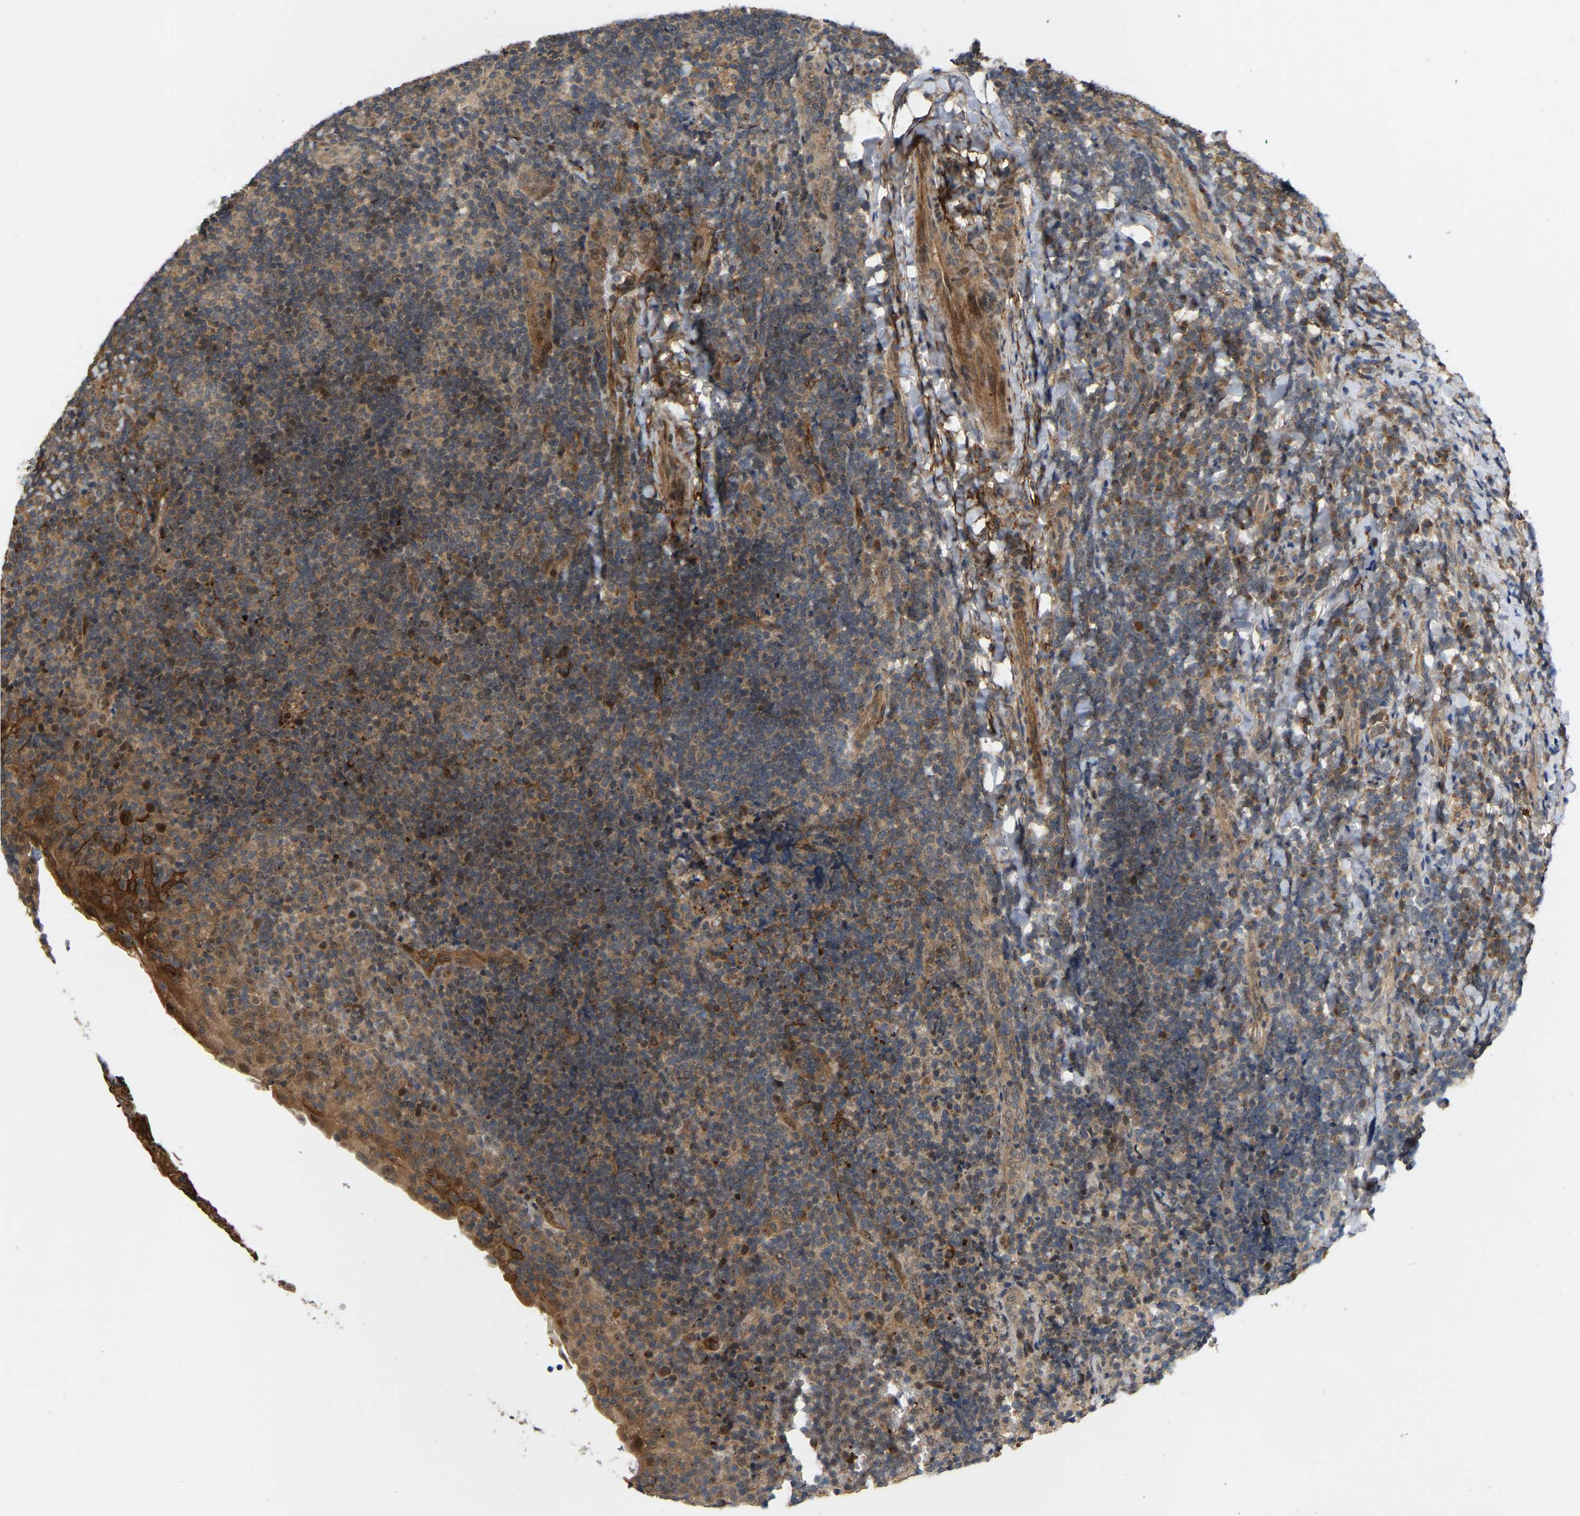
{"staining": {"intensity": "weak", "quantity": ">75%", "location": "cytoplasmic/membranous"}, "tissue": "tonsil", "cell_type": "Germinal center cells", "image_type": "normal", "snomed": [{"axis": "morphology", "description": "Normal tissue, NOS"}, {"axis": "topography", "description": "Tonsil"}], "caption": "Immunohistochemistry (IHC) (DAB (3,3'-diaminobenzidine)) staining of benign tonsil reveals weak cytoplasmic/membranous protein expression in about >75% of germinal center cells.", "gene": "LIMK2", "patient": {"sex": "male", "age": 37}}